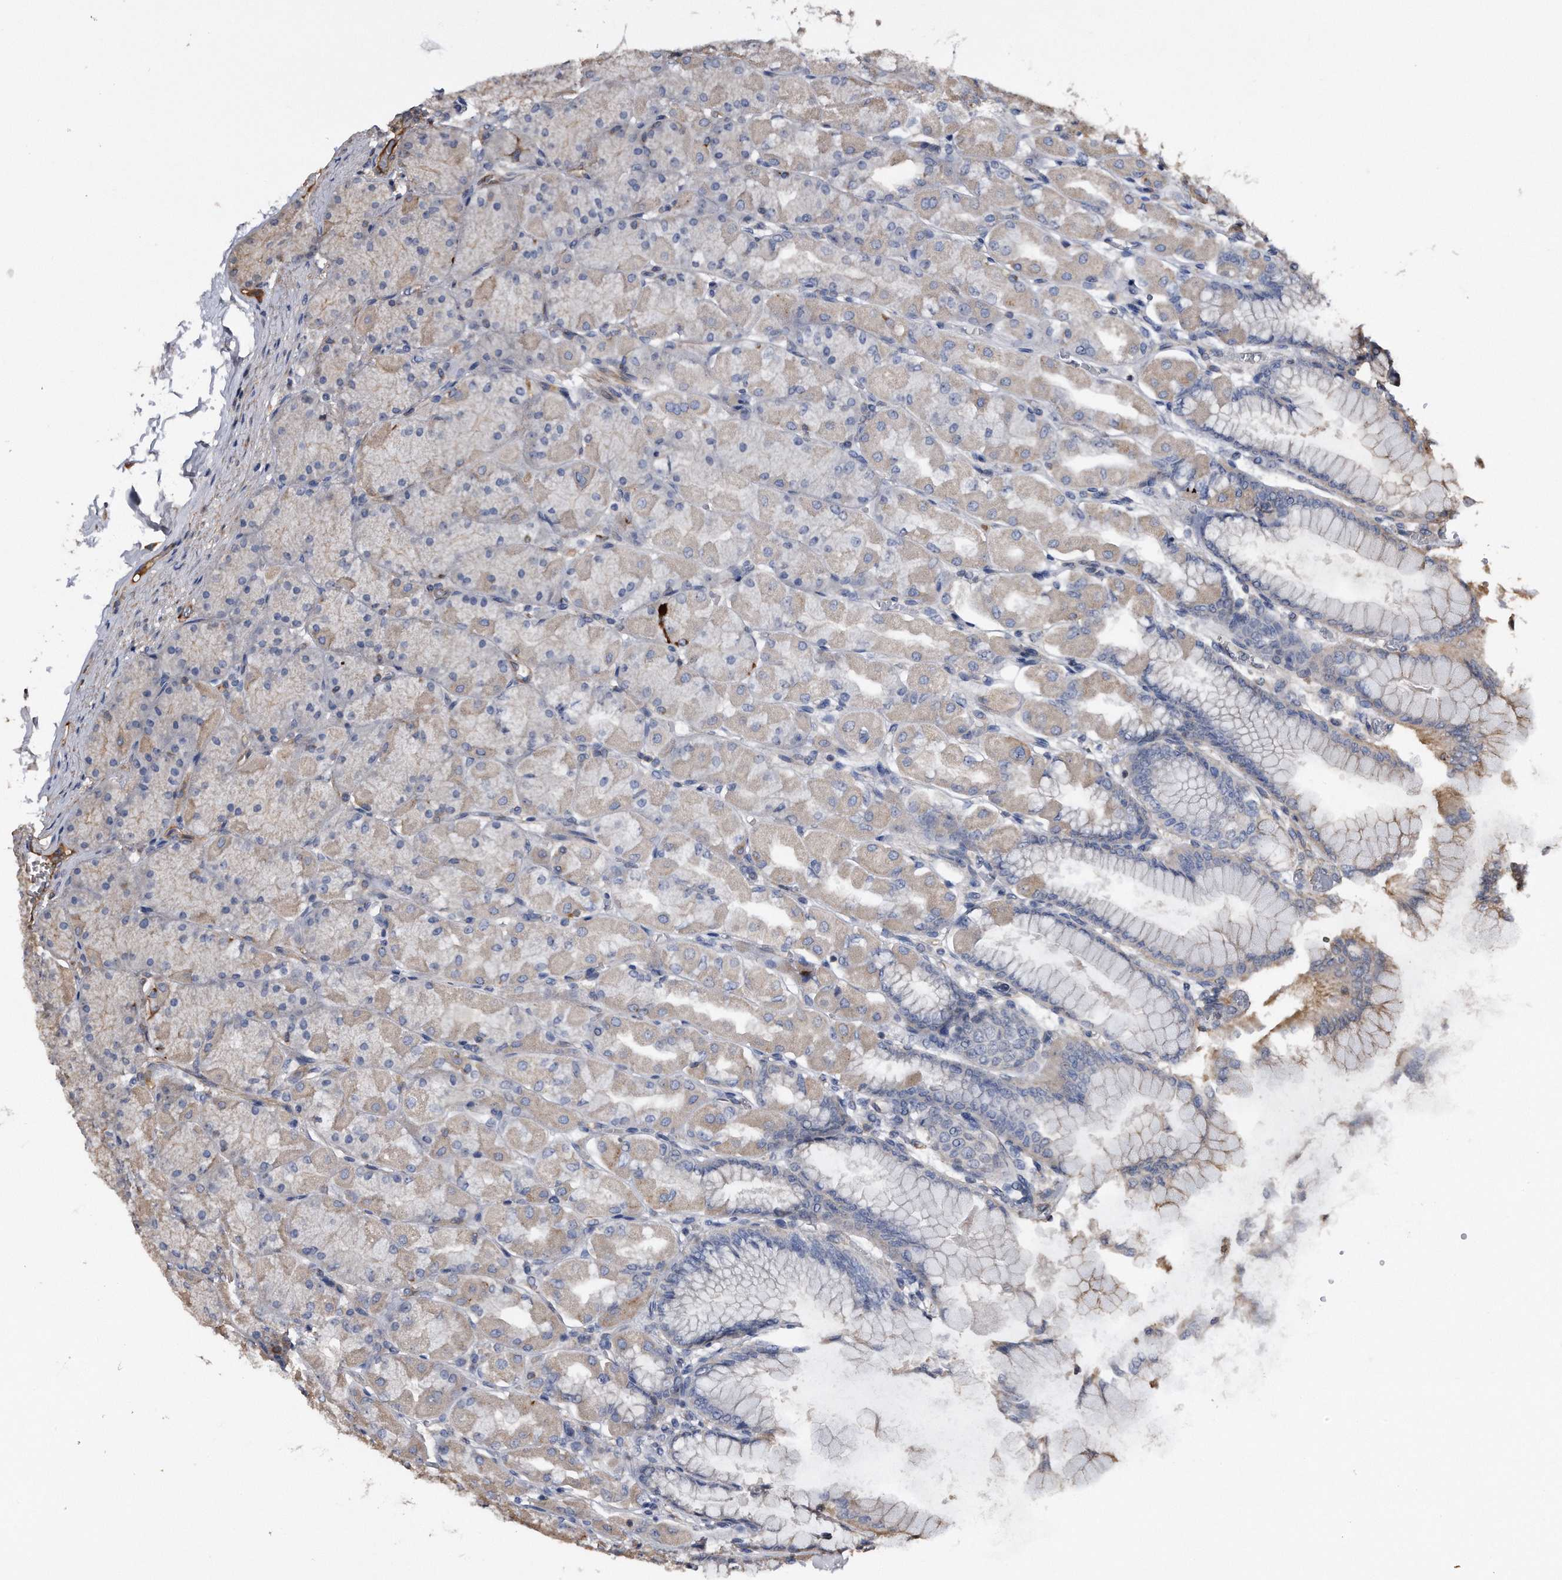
{"staining": {"intensity": "weak", "quantity": "<25%", "location": "cytoplasmic/membranous"}, "tissue": "stomach", "cell_type": "Glandular cells", "image_type": "normal", "snomed": [{"axis": "morphology", "description": "Normal tissue, NOS"}, {"axis": "topography", "description": "Stomach, upper"}], "caption": "Glandular cells show no significant protein expression in unremarkable stomach. The staining is performed using DAB brown chromogen with nuclei counter-stained in using hematoxylin.", "gene": "KCND3", "patient": {"sex": "female", "age": 56}}